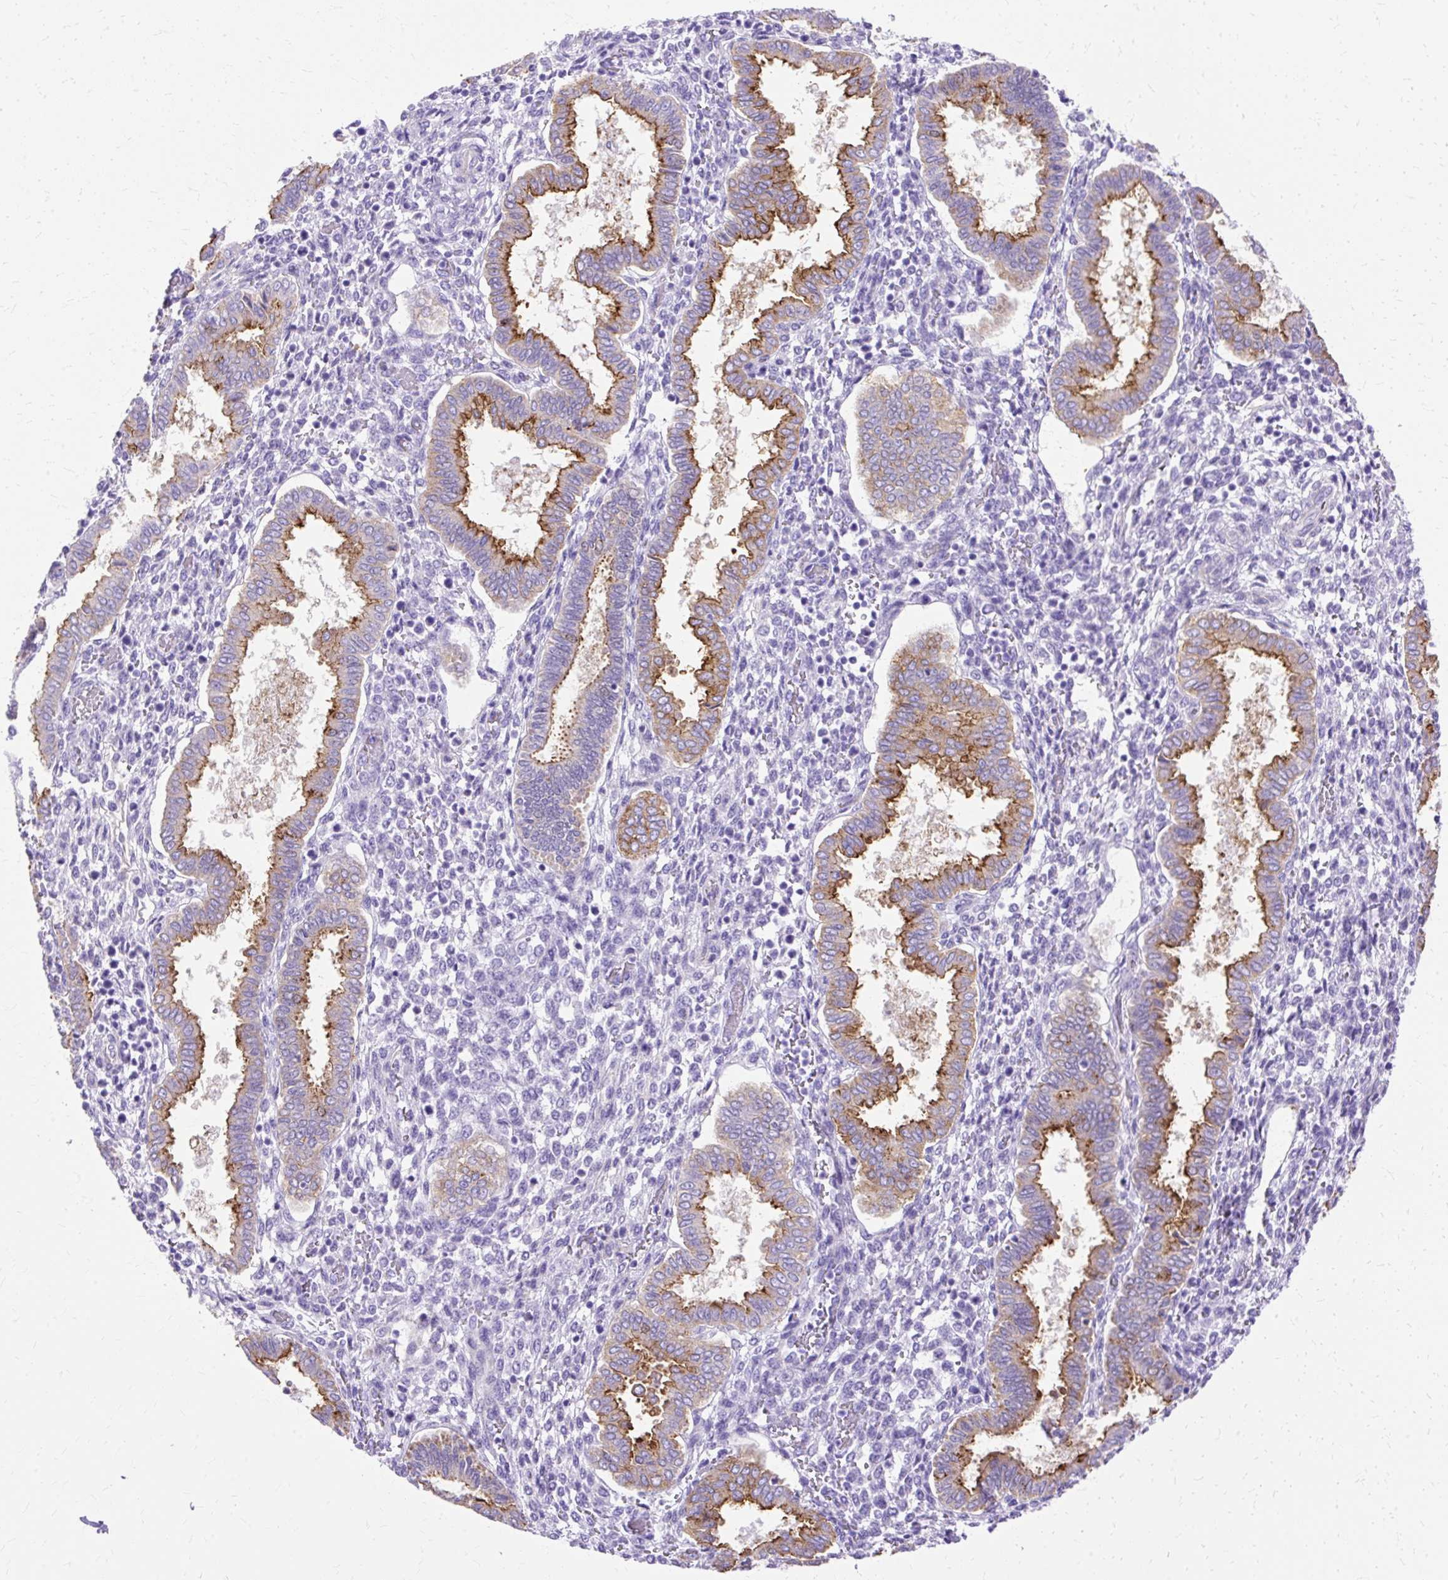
{"staining": {"intensity": "negative", "quantity": "none", "location": "none"}, "tissue": "endometrium", "cell_type": "Cells in endometrial stroma", "image_type": "normal", "snomed": [{"axis": "morphology", "description": "Normal tissue, NOS"}, {"axis": "topography", "description": "Endometrium"}], "caption": "There is no significant staining in cells in endometrial stroma of endometrium. (DAB (3,3'-diaminobenzidine) immunohistochemistry with hematoxylin counter stain).", "gene": "MYO6", "patient": {"sex": "female", "age": 24}}